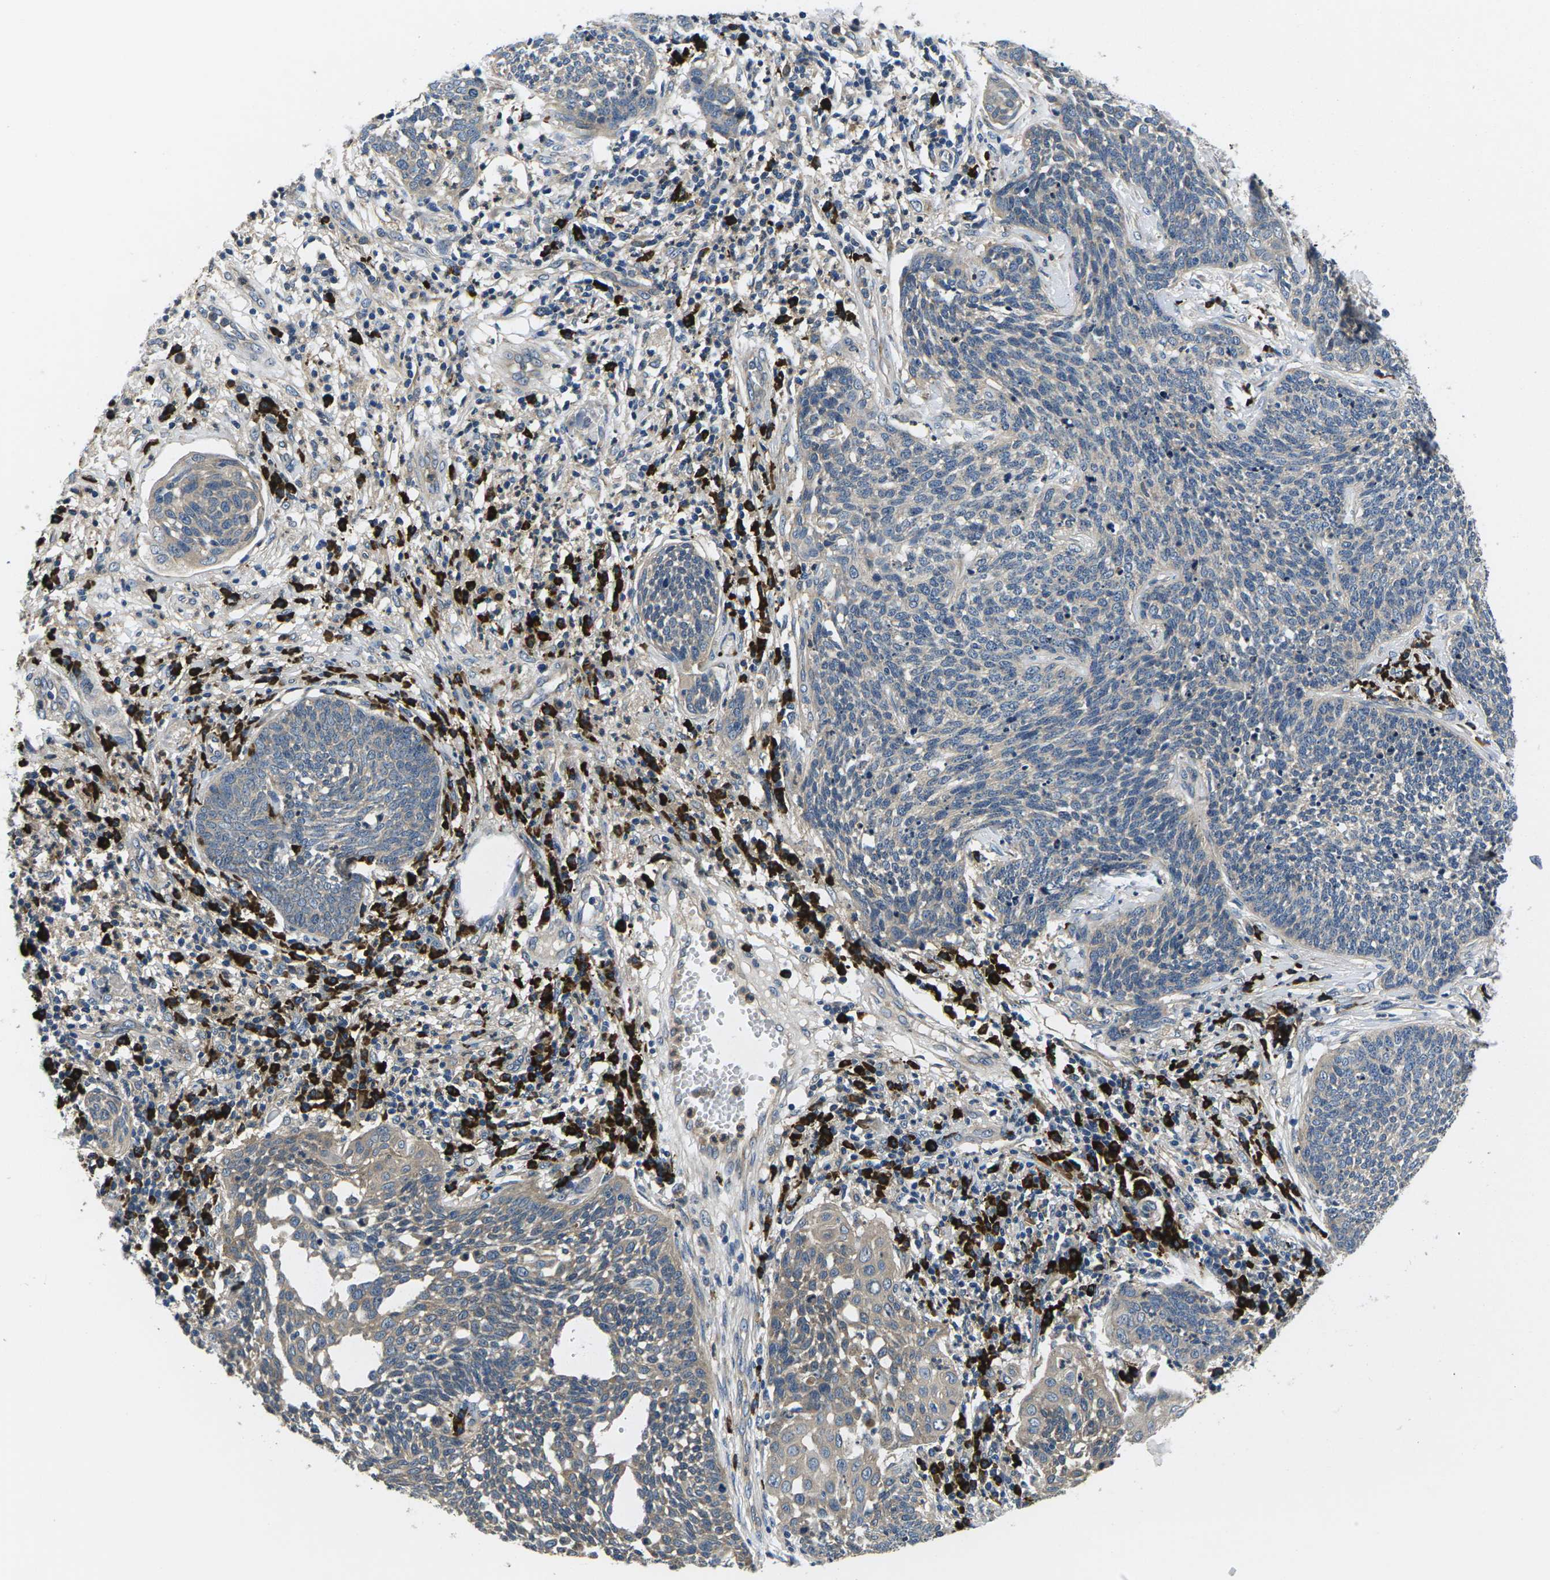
{"staining": {"intensity": "weak", "quantity": "25%-75%", "location": "cytoplasmic/membranous"}, "tissue": "cervical cancer", "cell_type": "Tumor cells", "image_type": "cancer", "snomed": [{"axis": "morphology", "description": "Squamous cell carcinoma, NOS"}, {"axis": "topography", "description": "Cervix"}], "caption": "Approximately 25%-75% of tumor cells in human cervical cancer display weak cytoplasmic/membranous protein positivity as visualized by brown immunohistochemical staining.", "gene": "PLCE1", "patient": {"sex": "female", "age": 34}}